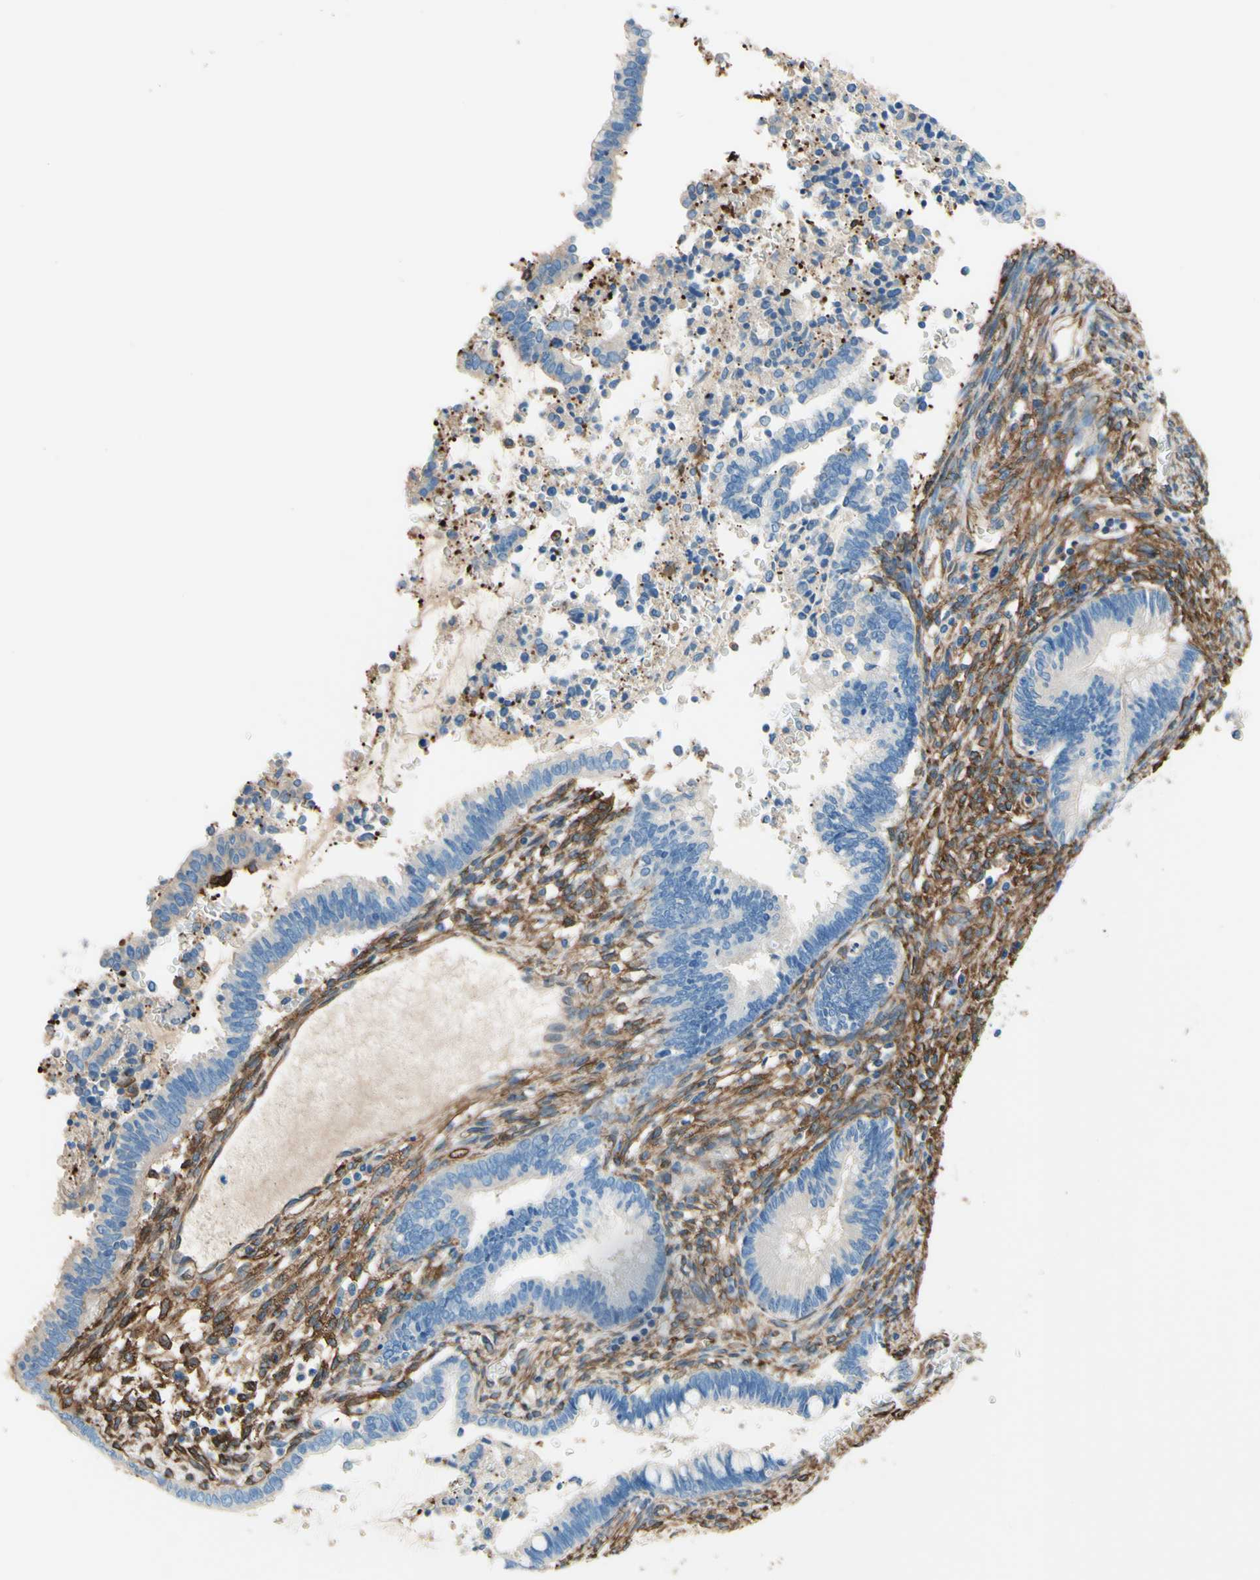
{"staining": {"intensity": "negative", "quantity": "none", "location": "none"}, "tissue": "cervical cancer", "cell_type": "Tumor cells", "image_type": "cancer", "snomed": [{"axis": "morphology", "description": "Adenocarcinoma, NOS"}, {"axis": "topography", "description": "Cervix"}], "caption": "Cervical cancer (adenocarcinoma) was stained to show a protein in brown. There is no significant expression in tumor cells.", "gene": "DPYSL3", "patient": {"sex": "female", "age": 44}}